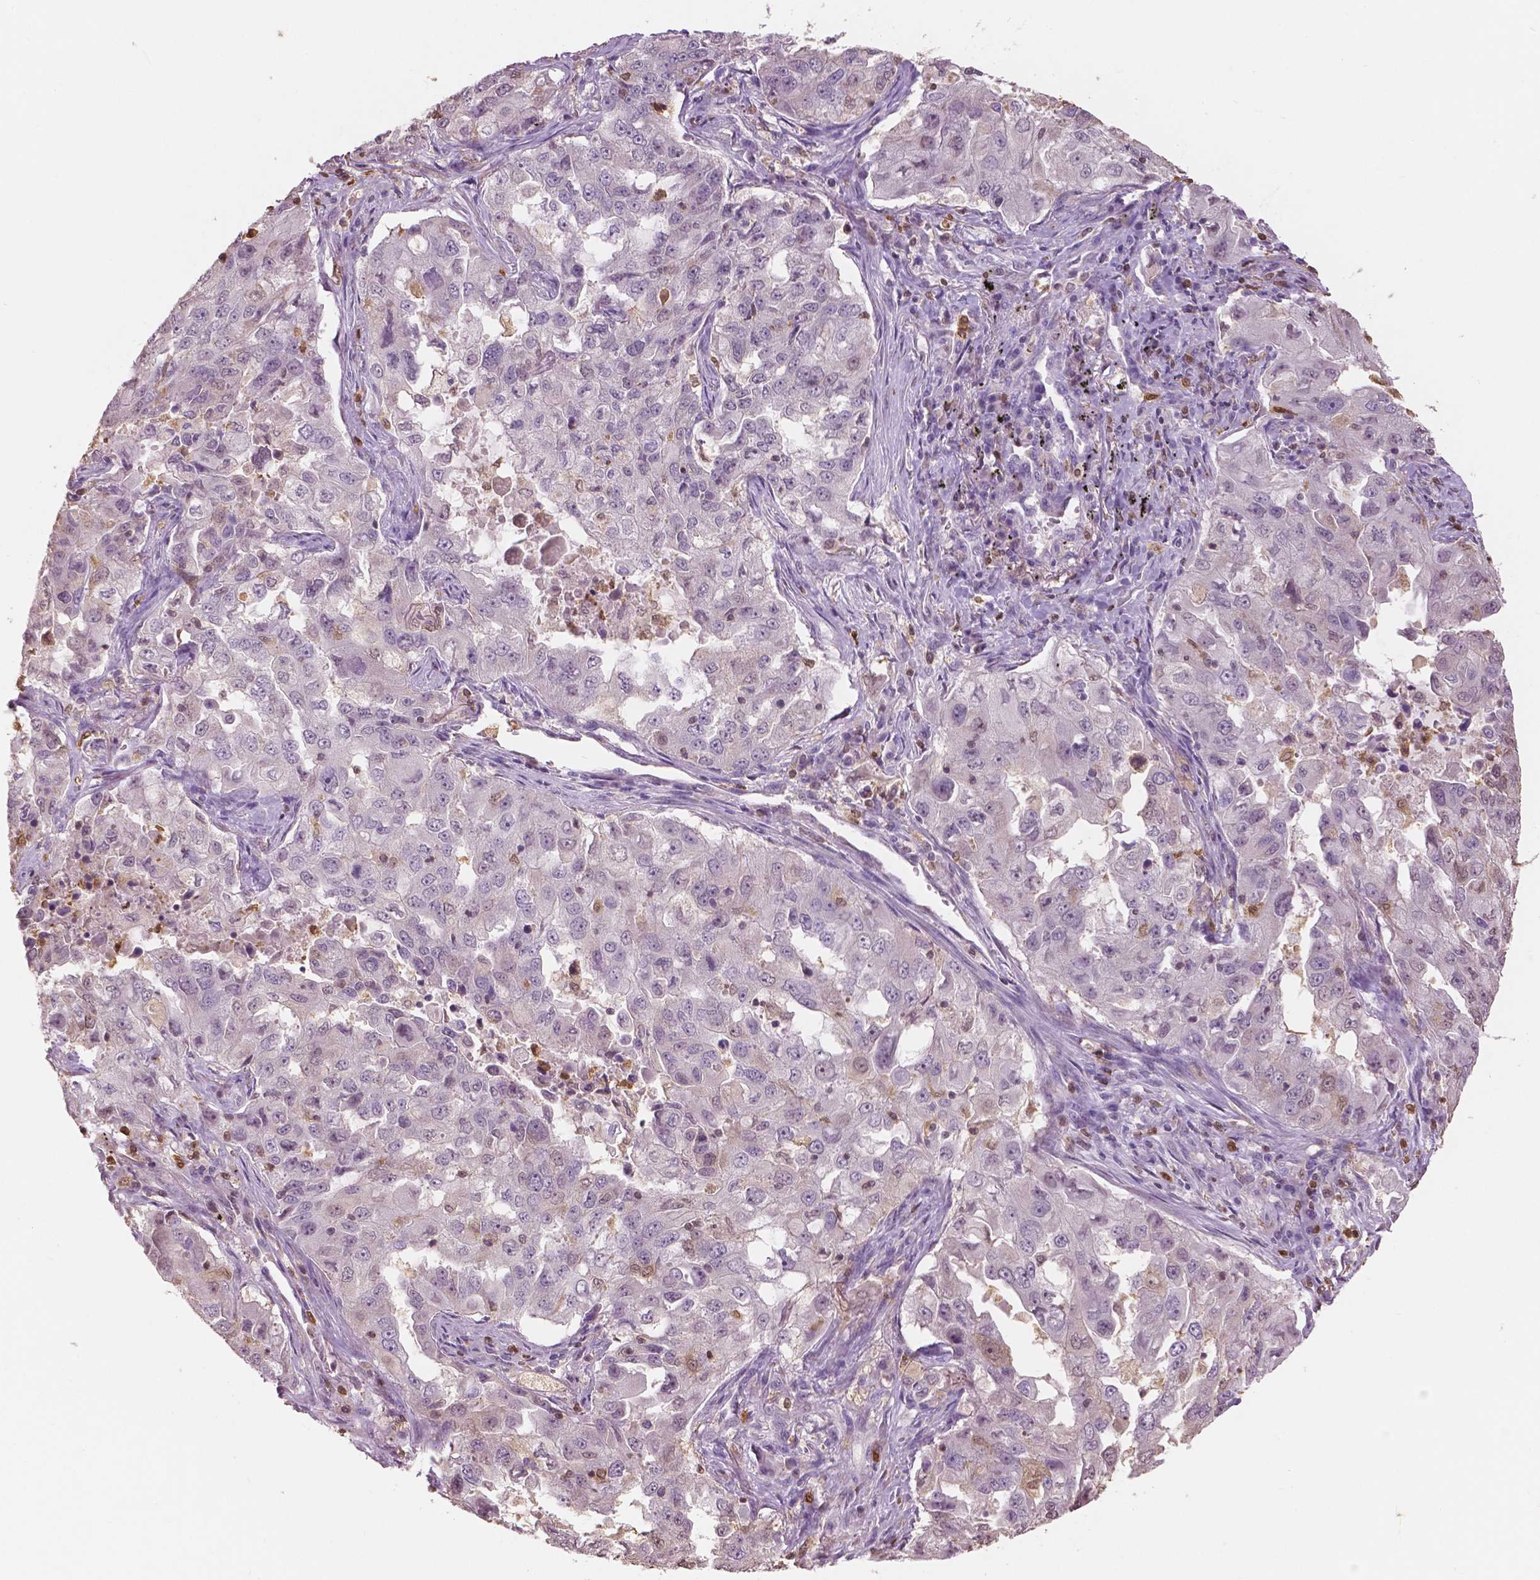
{"staining": {"intensity": "negative", "quantity": "none", "location": "none"}, "tissue": "lung cancer", "cell_type": "Tumor cells", "image_type": "cancer", "snomed": [{"axis": "morphology", "description": "Adenocarcinoma, NOS"}, {"axis": "topography", "description": "Lung"}], "caption": "This photomicrograph is of lung cancer (adenocarcinoma) stained with immunohistochemistry (IHC) to label a protein in brown with the nuclei are counter-stained blue. There is no positivity in tumor cells. Brightfield microscopy of immunohistochemistry (IHC) stained with DAB (brown) and hematoxylin (blue), captured at high magnification.", "gene": "S100A4", "patient": {"sex": "female", "age": 61}}